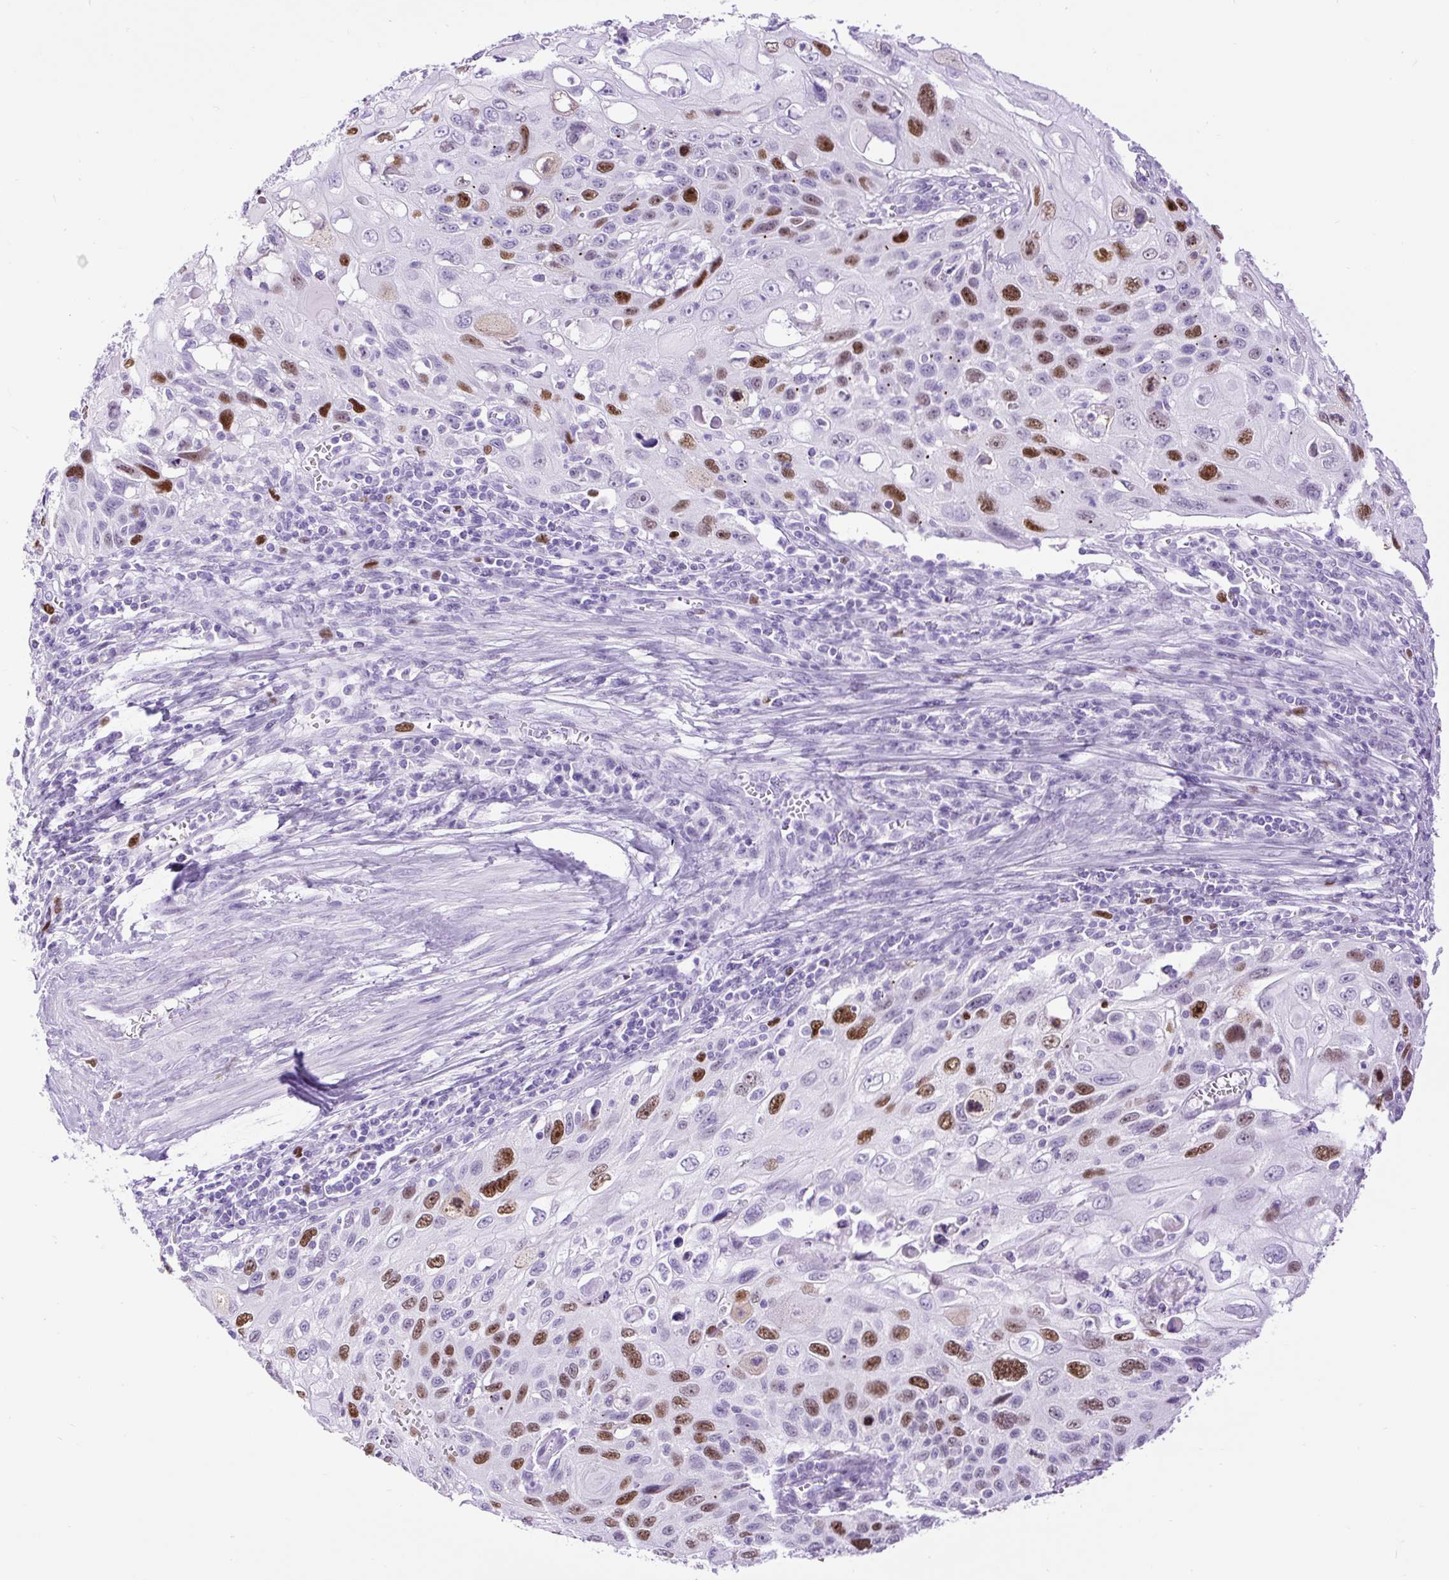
{"staining": {"intensity": "moderate", "quantity": "25%-75%", "location": "nuclear"}, "tissue": "cervical cancer", "cell_type": "Tumor cells", "image_type": "cancer", "snomed": [{"axis": "morphology", "description": "Squamous cell carcinoma, NOS"}, {"axis": "topography", "description": "Cervix"}], "caption": "Moderate nuclear protein expression is appreciated in about 25%-75% of tumor cells in squamous cell carcinoma (cervical).", "gene": "RACGAP1", "patient": {"sex": "female", "age": 70}}